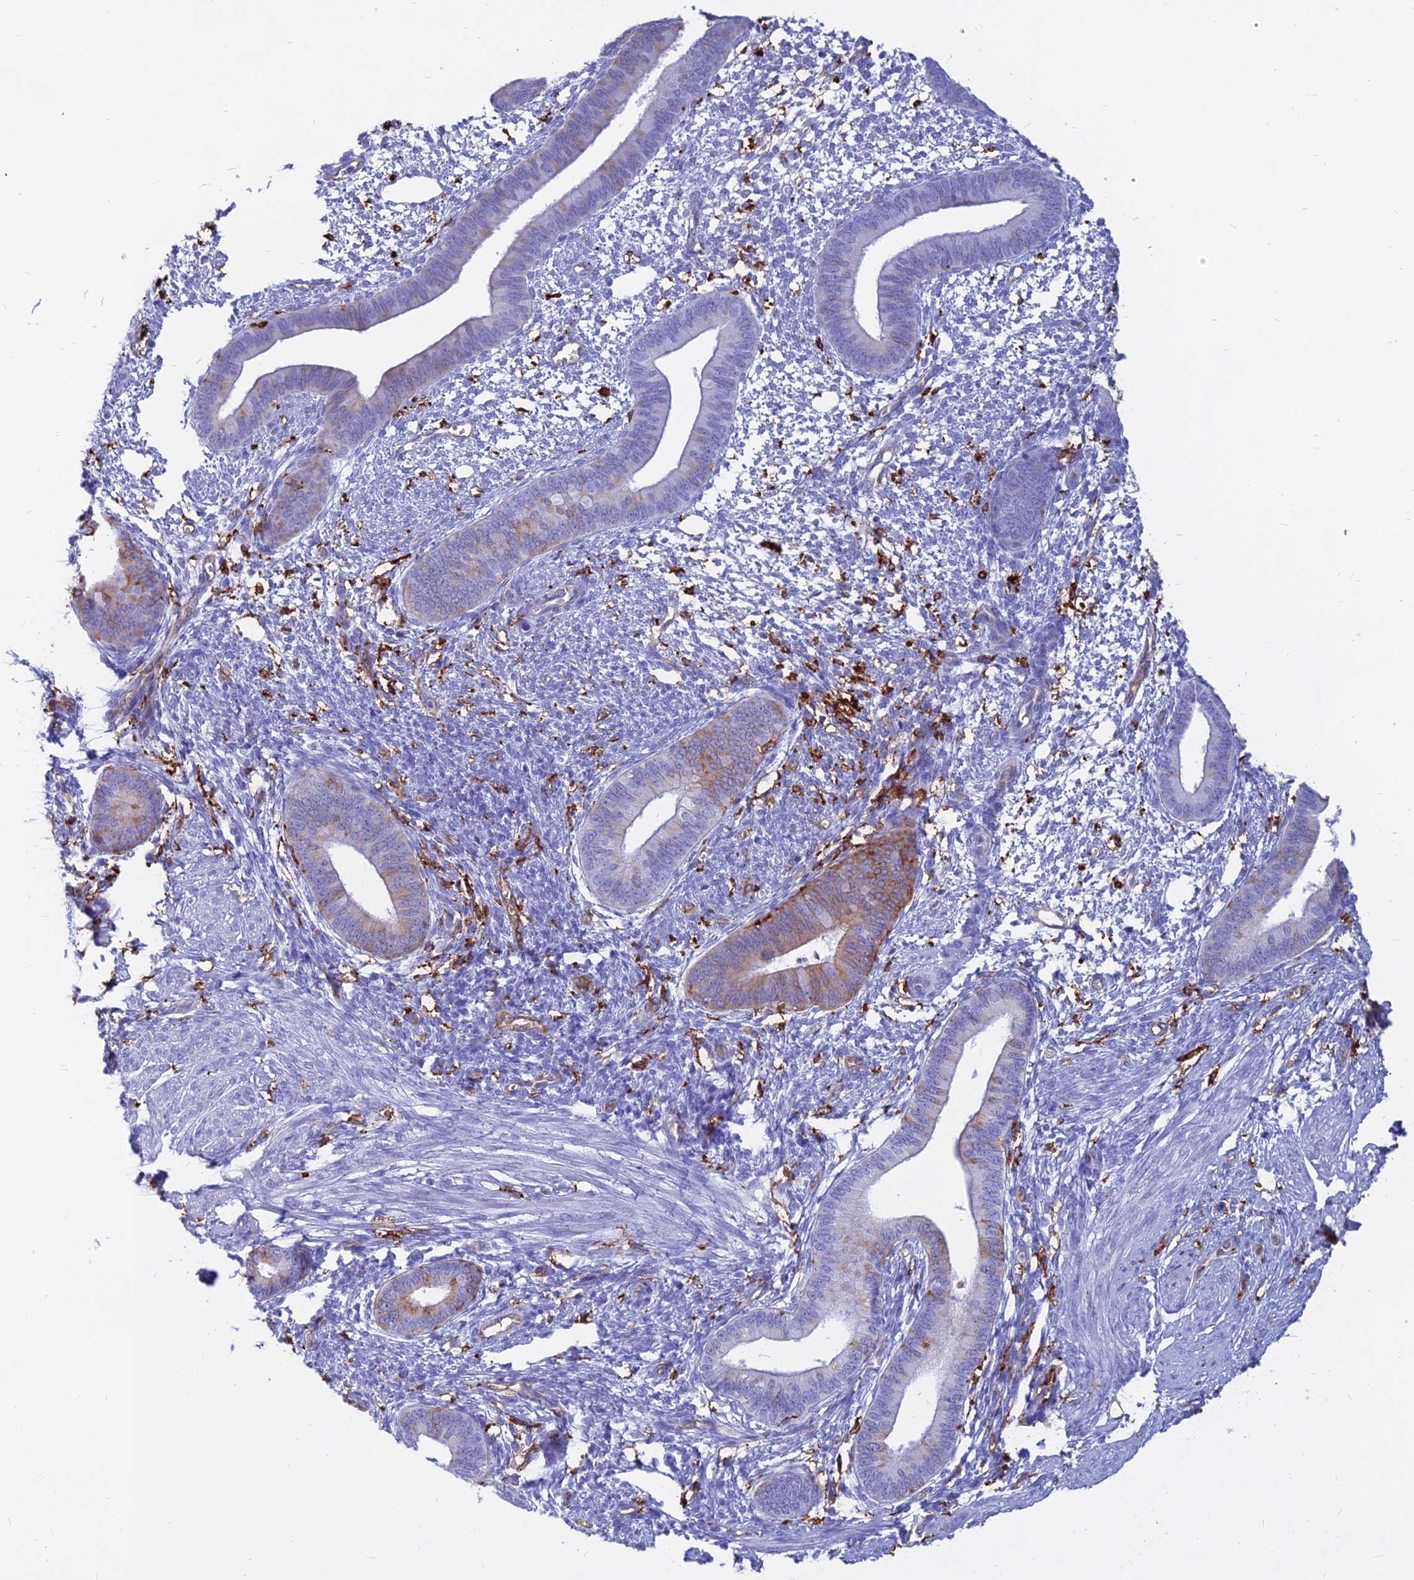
{"staining": {"intensity": "negative", "quantity": "none", "location": "none"}, "tissue": "endometrium", "cell_type": "Cells in endometrial stroma", "image_type": "normal", "snomed": [{"axis": "morphology", "description": "Normal tissue, NOS"}, {"axis": "topography", "description": "Endometrium"}], "caption": "IHC histopathology image of unremarkable endometrium: human endometrium stained with DAB (3,3'-diaminobenzidine) displays no significant protein expression in cells in endometrial stroma. The staining is performed using DAB brown chromogen with nuclei counter-stained in using hematoxylin.", "gene": "HLA", "patient": {"sex": "female", "age": 46}}